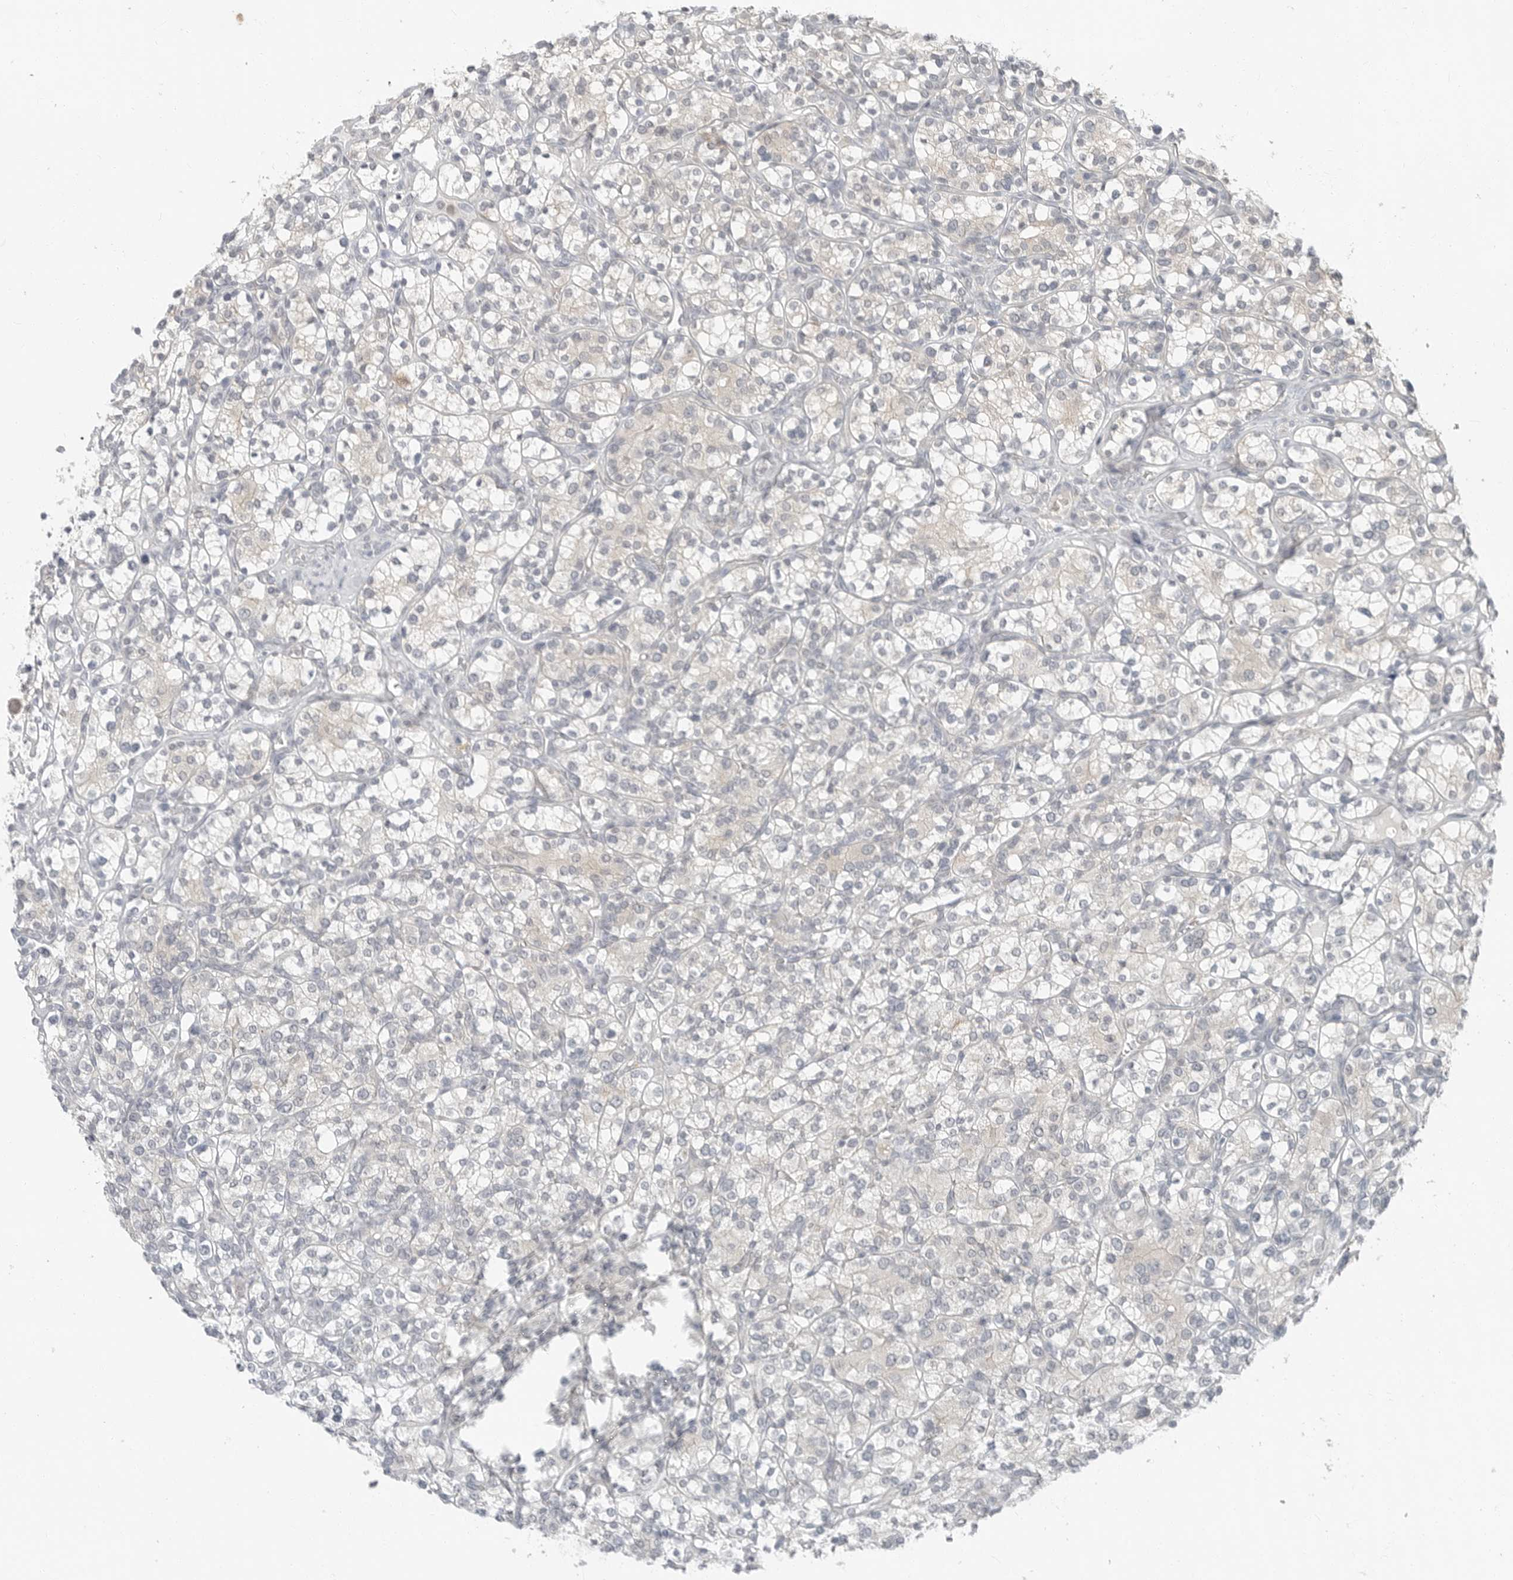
{"staining": {"intensity": "negative", "quantity": "none", "location": "none"}, "tissue": "renal cancer", "cell_type": "Tumor cells", "image_type": "cancer", "snomed": [{"axis": "morphology", "description": "Adenocarcinoma, NOS"}, {"axis": "topography", "description": "Kidney"}], "caption": "An IHC photomicrograph of renal adenocarcinoma is shown. There is no staining in tumor cells of renal adenocarcinoma.", "gene": "FCRLB", "patient": {"sex": "male", "age": 77}}